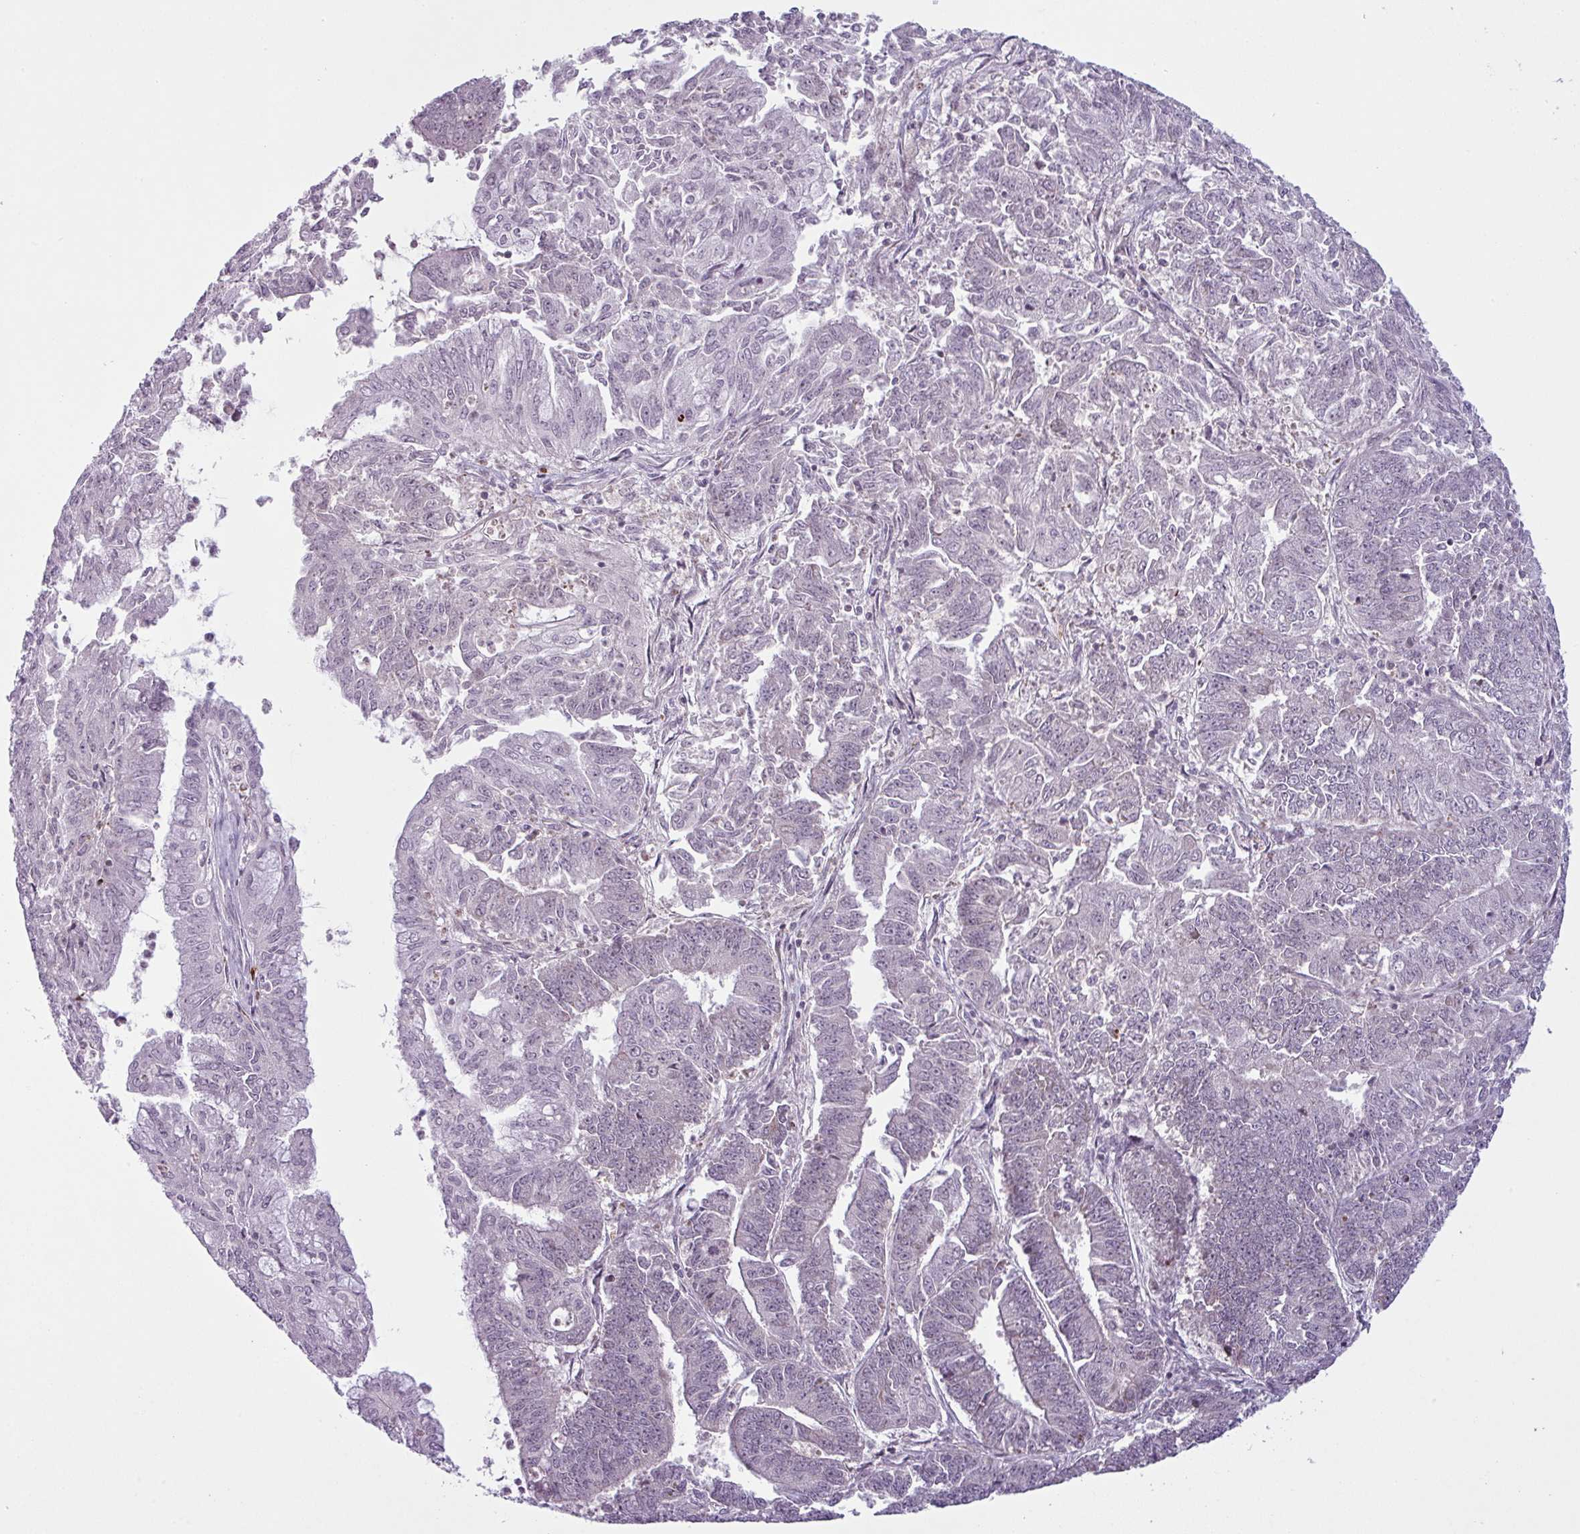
{"staining": {"intensity": "weak", "quantity": "<25%", "location": "nuclear"}, "tissue": "endometrial cancer", "cell_type": "Tumor cells", "image_type": "cancer", "snomed": [{"axis": "morphology", "description": "Adenocarcinoma, NOS"}, {"axis": "topography", "description": "Endometrium"}], "caption": "Tumor cells are negative for brown protein staining in endometrial cancer. Nuclei are stained in blue.", "gene": "MAP7D2", "patient": {"sex": "female", "age": 73}}